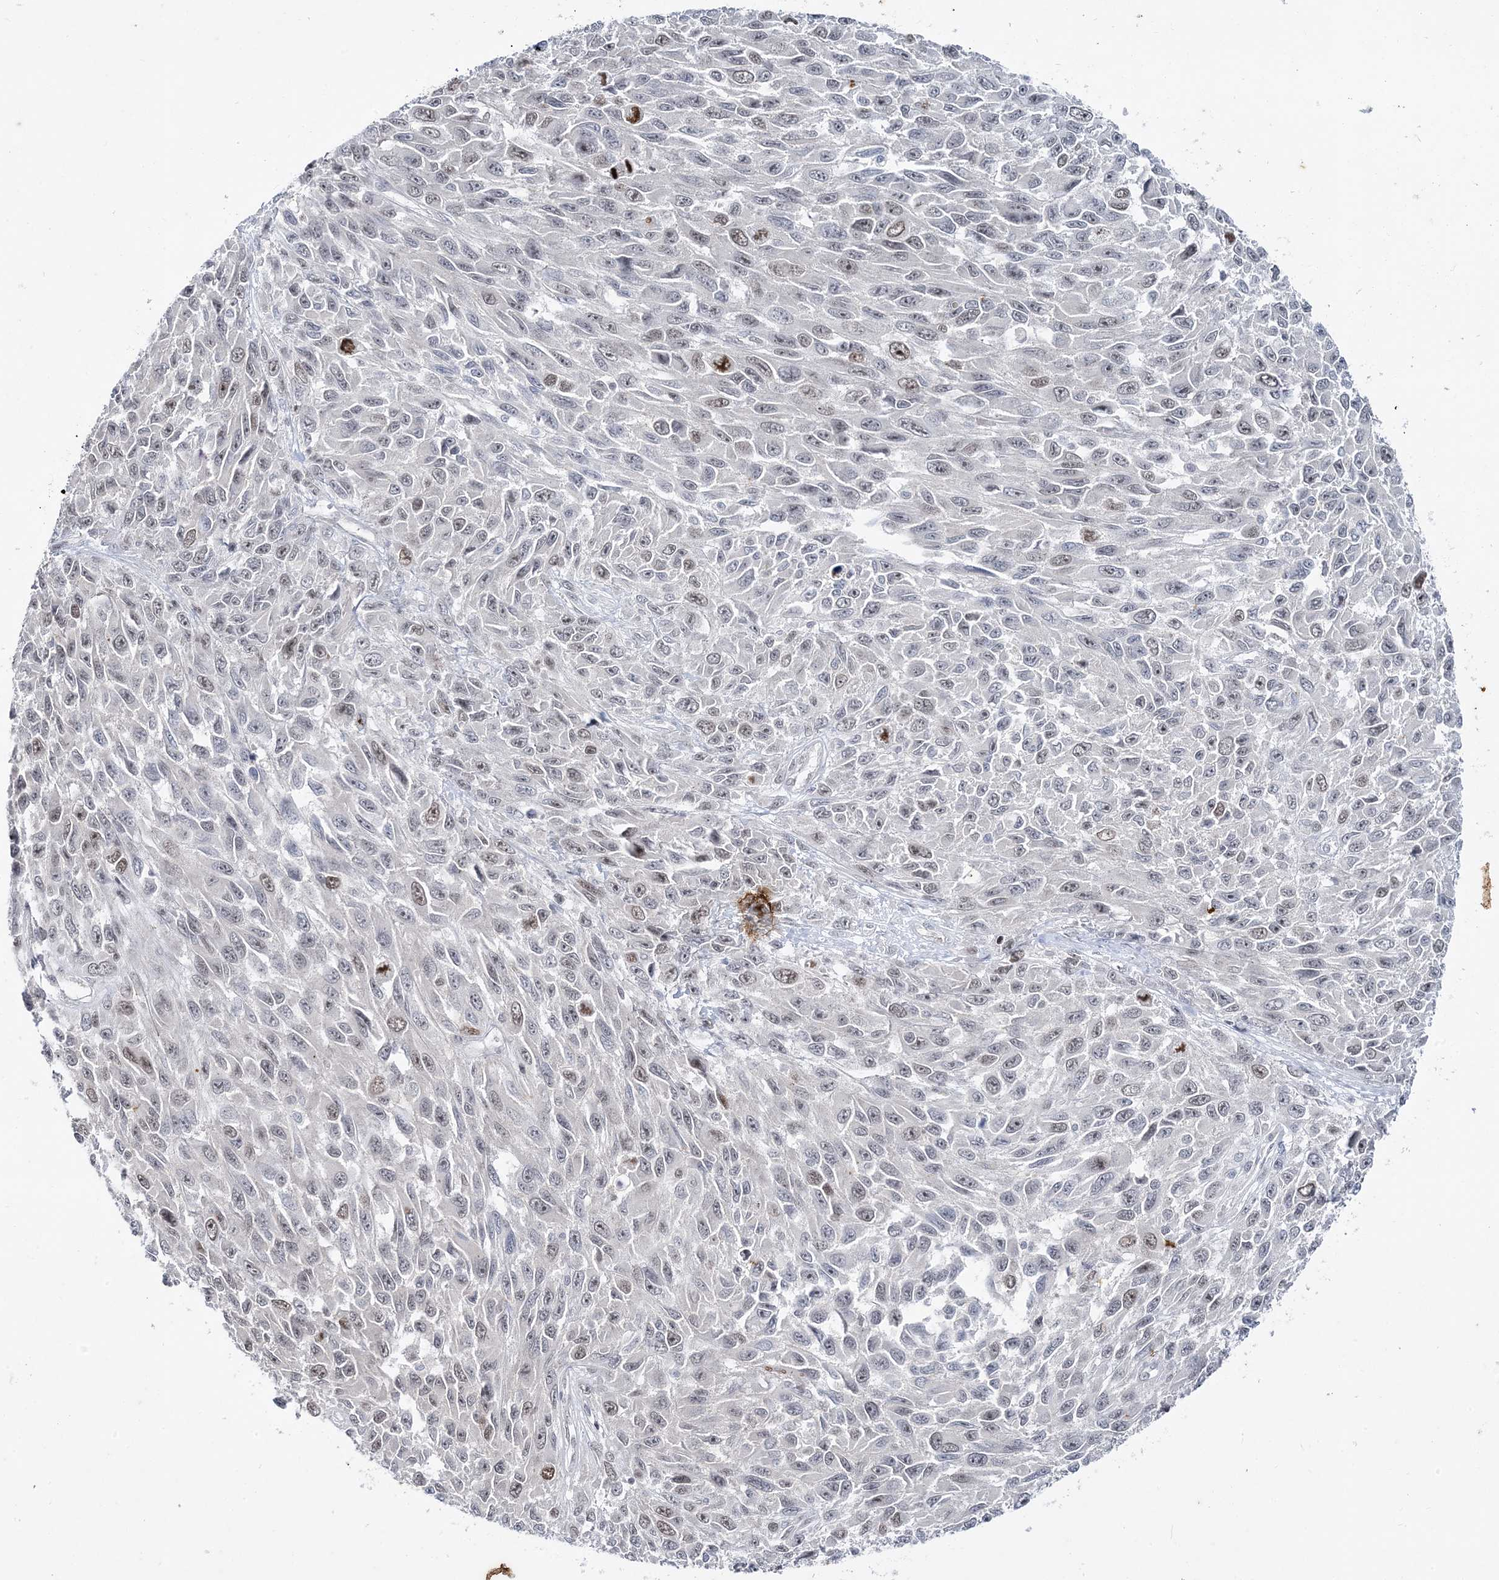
{"staining": {"intensity": "moderate", "quantity": "<25%", "location": "nuclear"}, "tissue": "melanoma", "cell_type": "Tumor cells", "image_type": "cancer", "snomed": [{"axis": "morphology", "description": "Malignant melanoma, NOS"}, {"axis": "topography", "description": "Skin"}], "caption": "A low amount of moderate nuclear expression is identified in about <25% of tumor cells in melanoma tissue.", "gene": "LEXM", "patient": {"sex": "female", "age": 96}}